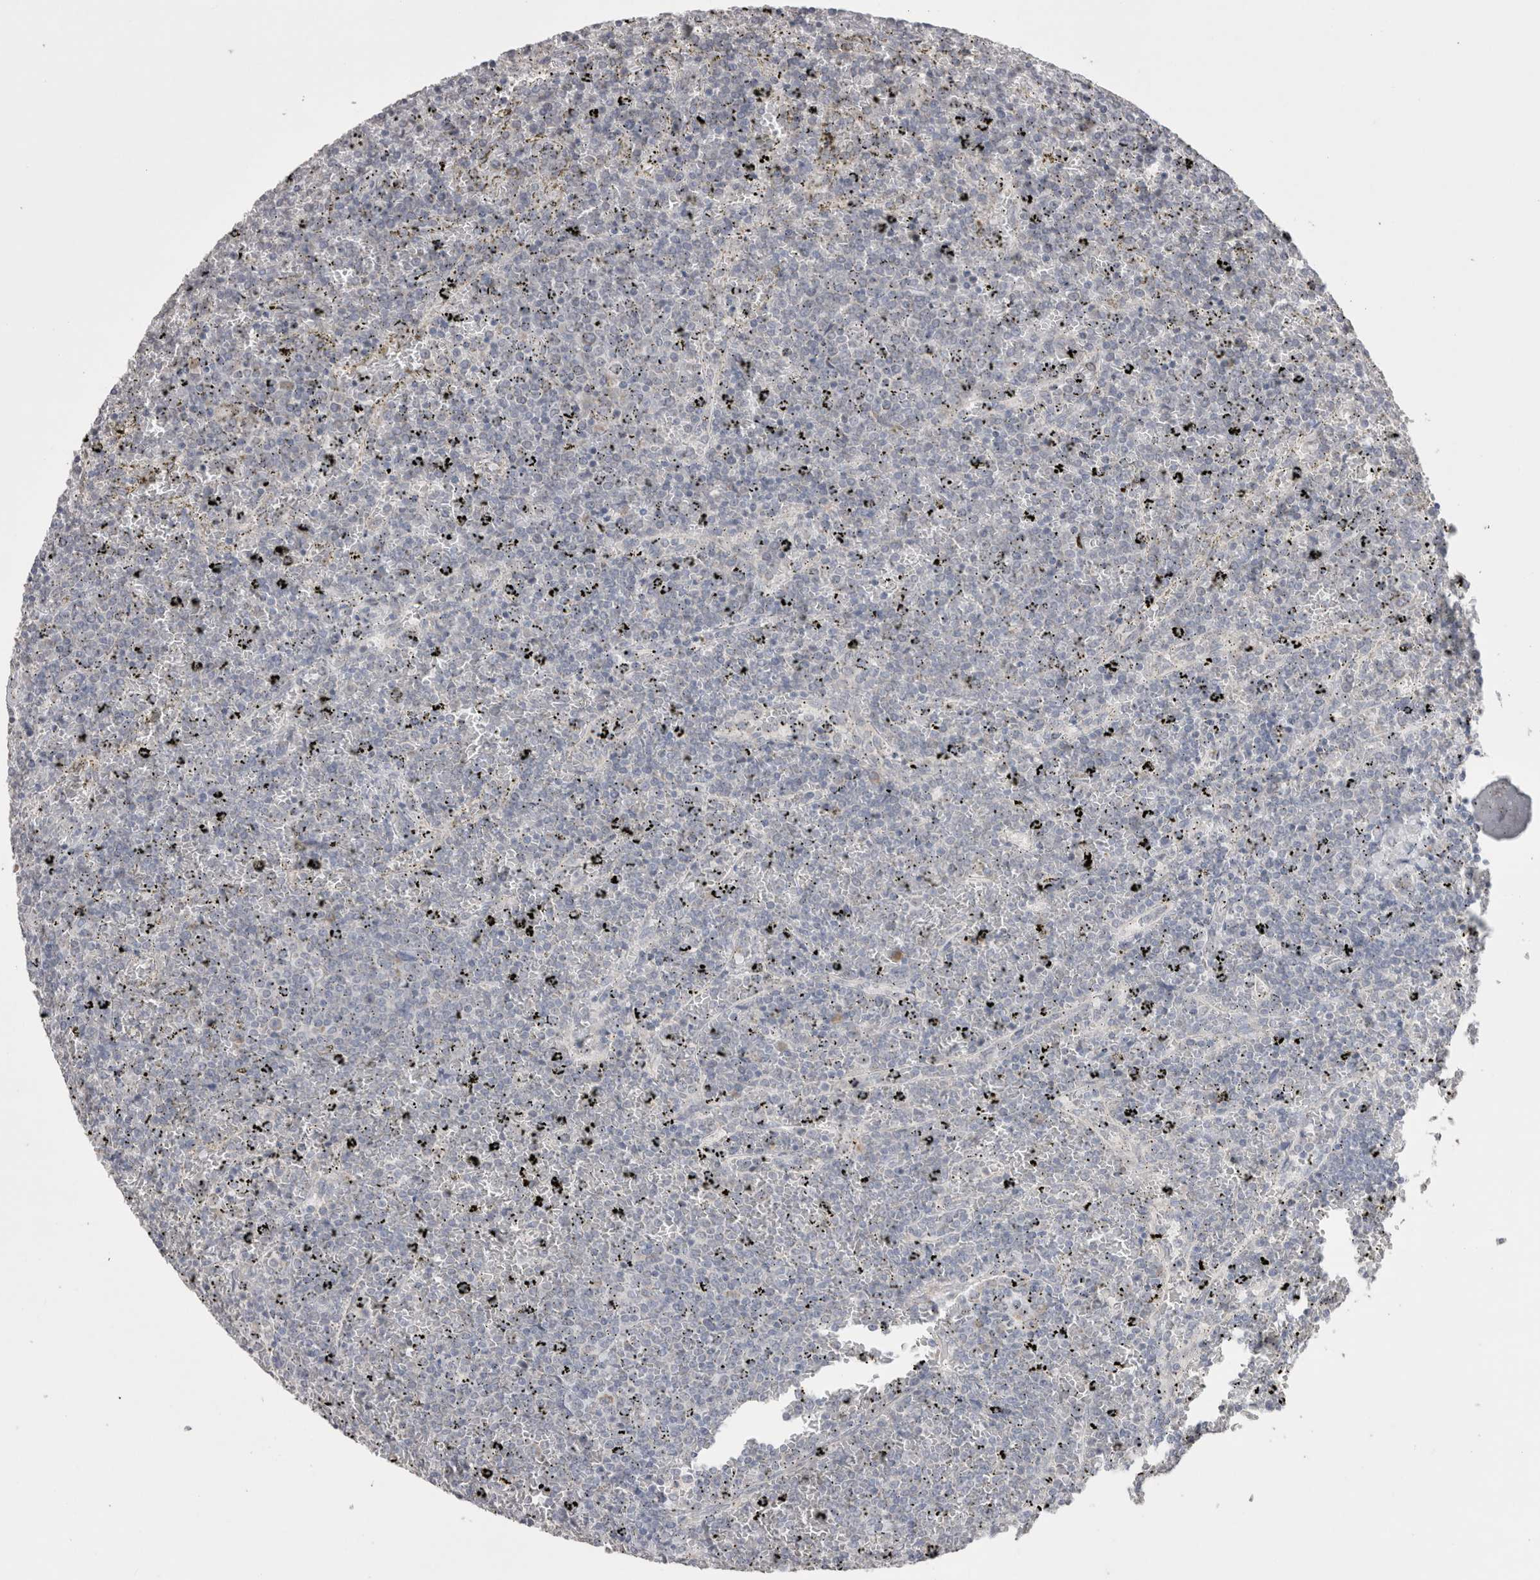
{"staining": {"intensity": "negative", "quantity": "none", "location": "none"}, "tissue": "lymphoma", "cell_type": "Tumor cells", "image_type": "cancer", "snomed": [{"axis": "morphology", "description": "Malignant lymphoma, non-Hodgkin's type, Low grade"}, {"axis": "topography", "description": "Spleen"}], "caption": "The IHC image has no significant positivity in tumor cells of lymphoma tissue. (Brightfield microscopy of DAB IHC at high magnification).", "gene": "NOMO1", "patient": {"sex": "female", "age": 77}}